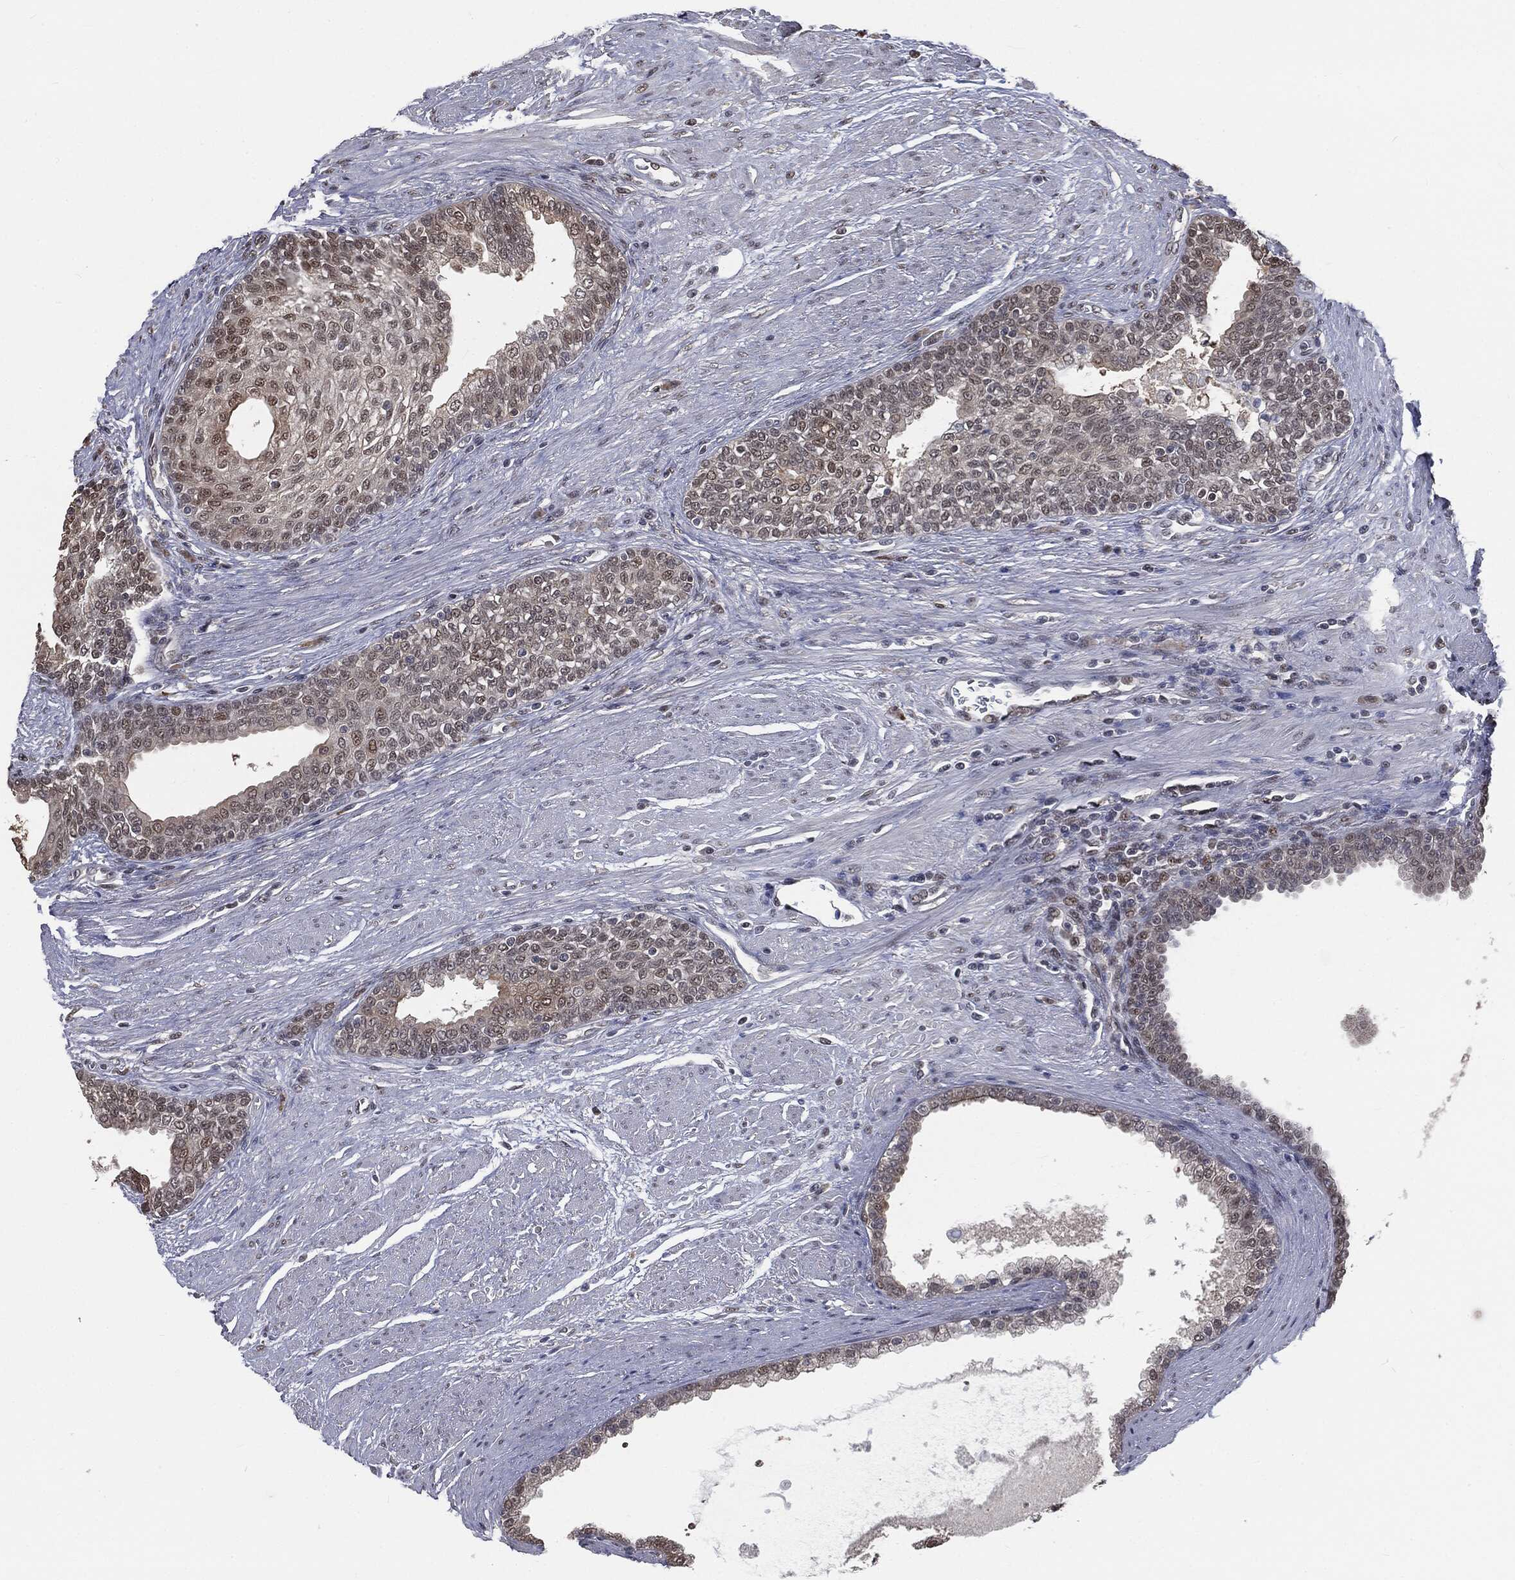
{"staining": {"intensity": "moderate", "quantity": "<25%", "location": "nuclear"}, "tissue": "prostate cancer", "cell_type": "Tumor cells", "image_type": "cancer", "snomed": [{"axis": "morphology", "description": "Adenocarcinoma, NOS"}, {"axis": "topography", "description": "Prostate and seminal vesicle, NOS"}, {"axis": "topography", "description": "Prostate"}], "caption": "Brown immunohistochemical staining in human prostate adenocarcinoma demonstrates moderate nuclear positivity in about <25% of tumor cells.", "gene": "SHLD2", "patient": {"sex": "male", "age": 62}}